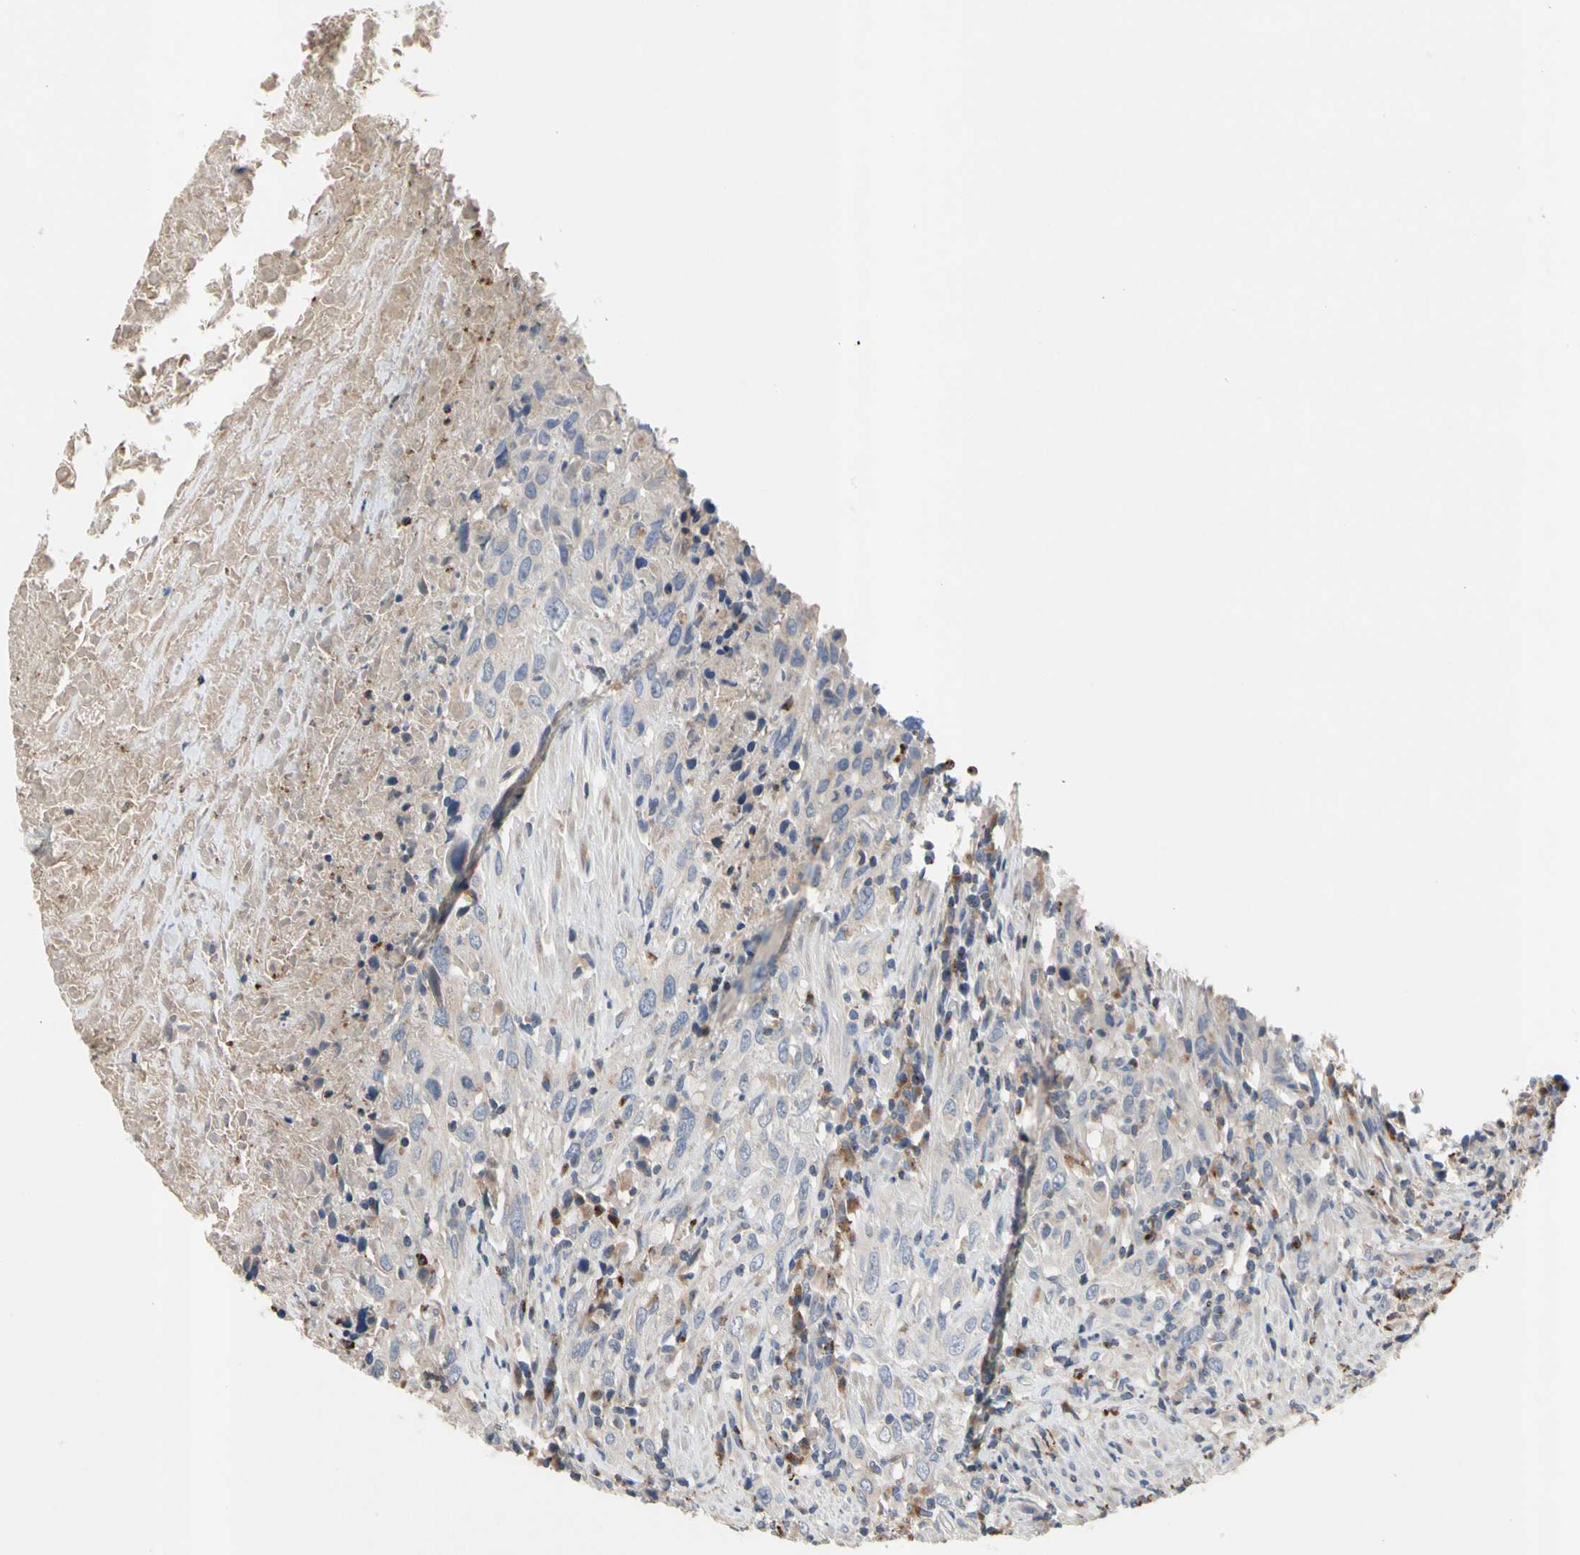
{"staining": {"intensity": "negative", "quantity": "none", "location": "none"}, "tissue": "urothelial cancer", "cell_type": "Tumor cells", "image_type": "cancer", "snomed": [{"axis": "morphology", "description": "Urothelial carcinoma, High grade"}, {"axis": "topography", "description": "Urinary bladder"}], "caption": "The histopathology image reveals no significant staining in tumor cells of urothelial cancer.", "gene": "ADA2", "patient": {"sex": "male", "age": 61}}